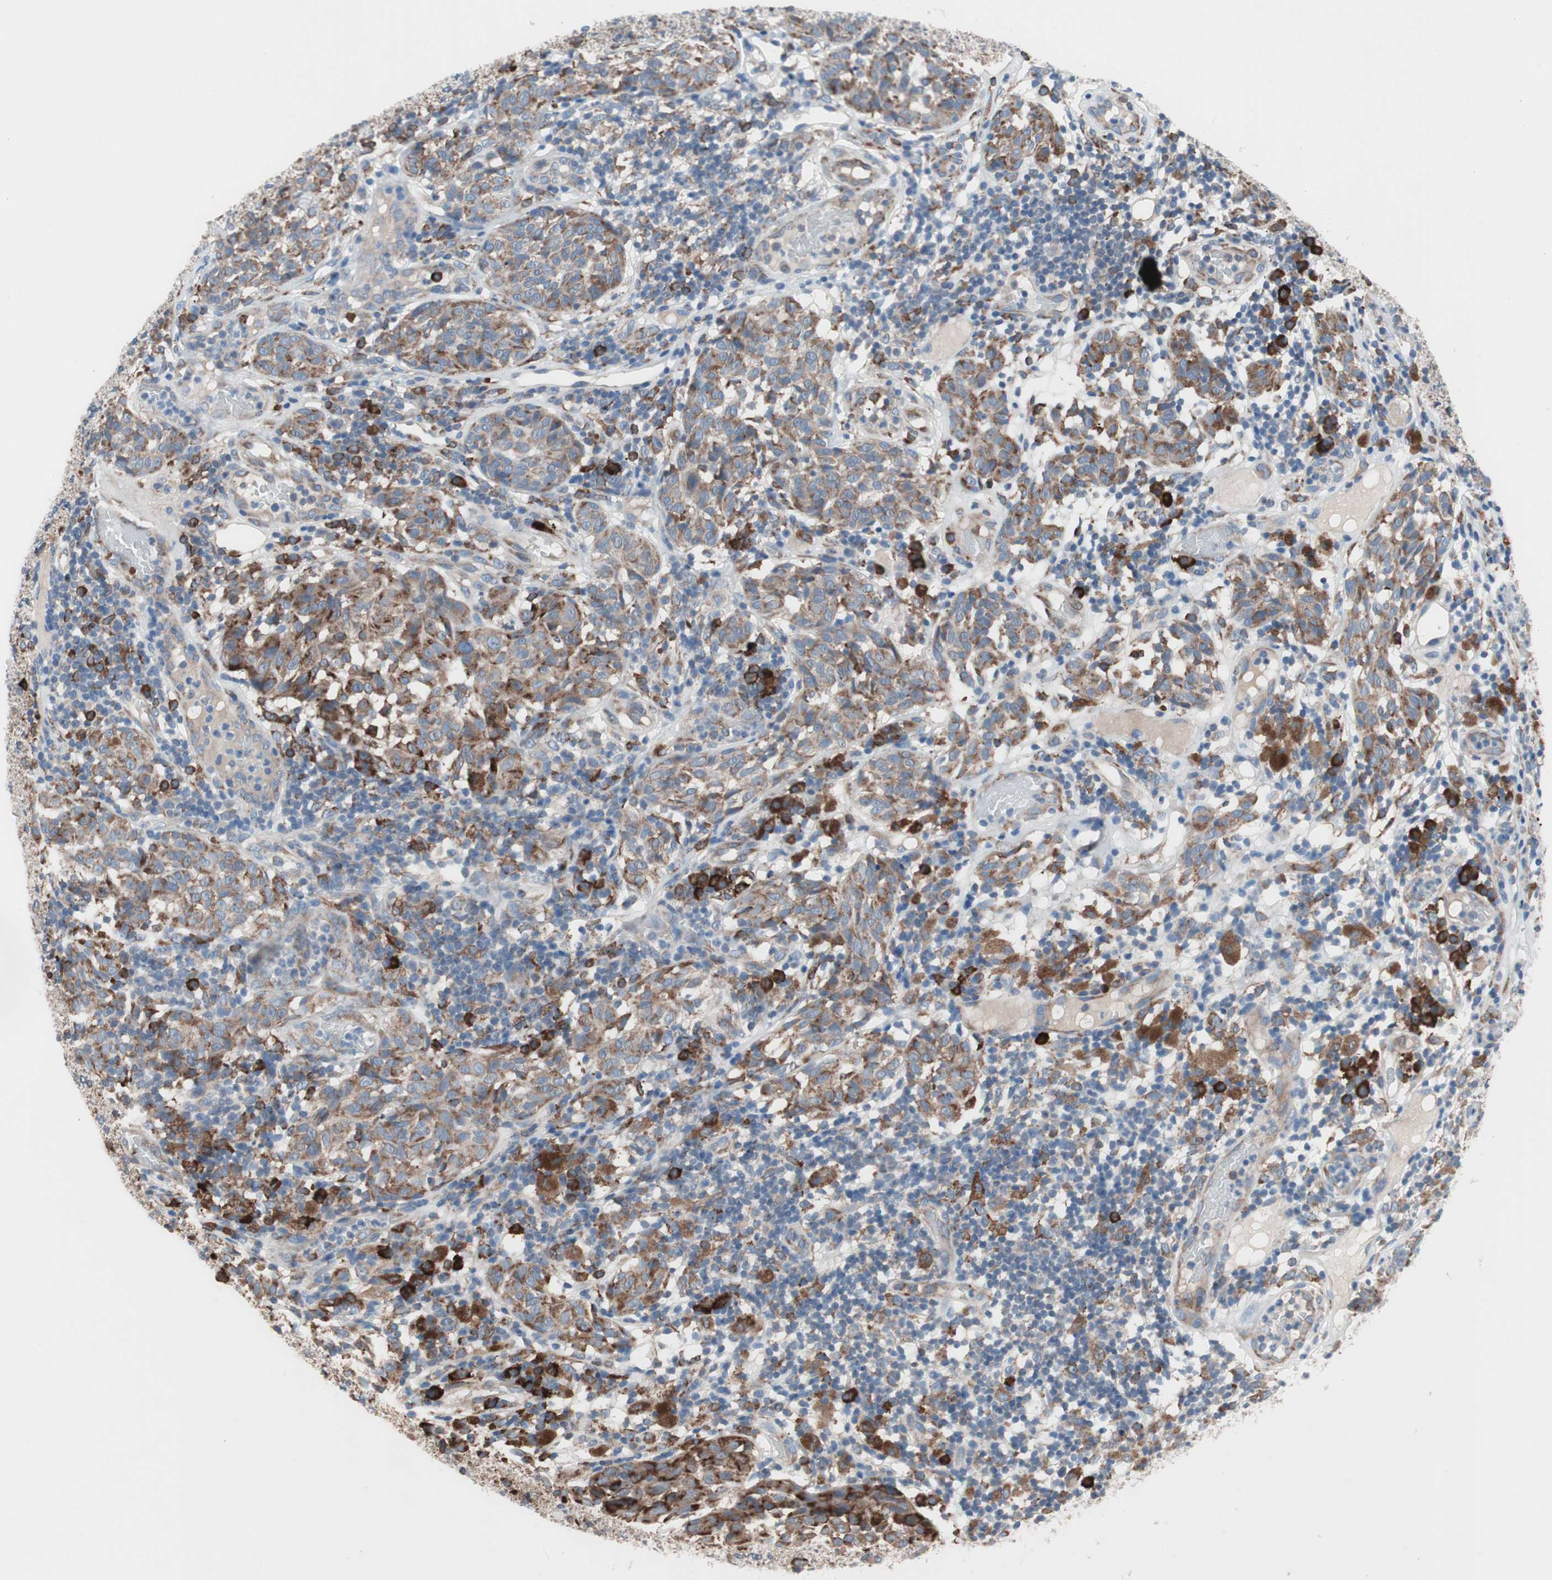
{"staining": {"intensity": "weak", "quantity": ">75%", "location": "cytoplasmic/membranous"}, "tissue": "melanoma", "cell_type": "Tumor cells", "image_type": "cancer", "snomed": [{"axis": "morphology", "description": "Malignant melanoma, NOS"}, {"axis": "topography", "description": "Skin"}], "caption": "IHC photomicrograph of neoplastic tissue: melanoma stained using immunohistochemistry (IHC) reveals low levels of weak protein expression localized specifically in the cytoplasmic/membranous of tumor cells, appearing as a cytoplasmic/membranous brown color.", "gene": "SLC27A4", "patient": {"sex": "female", "age": 46}}